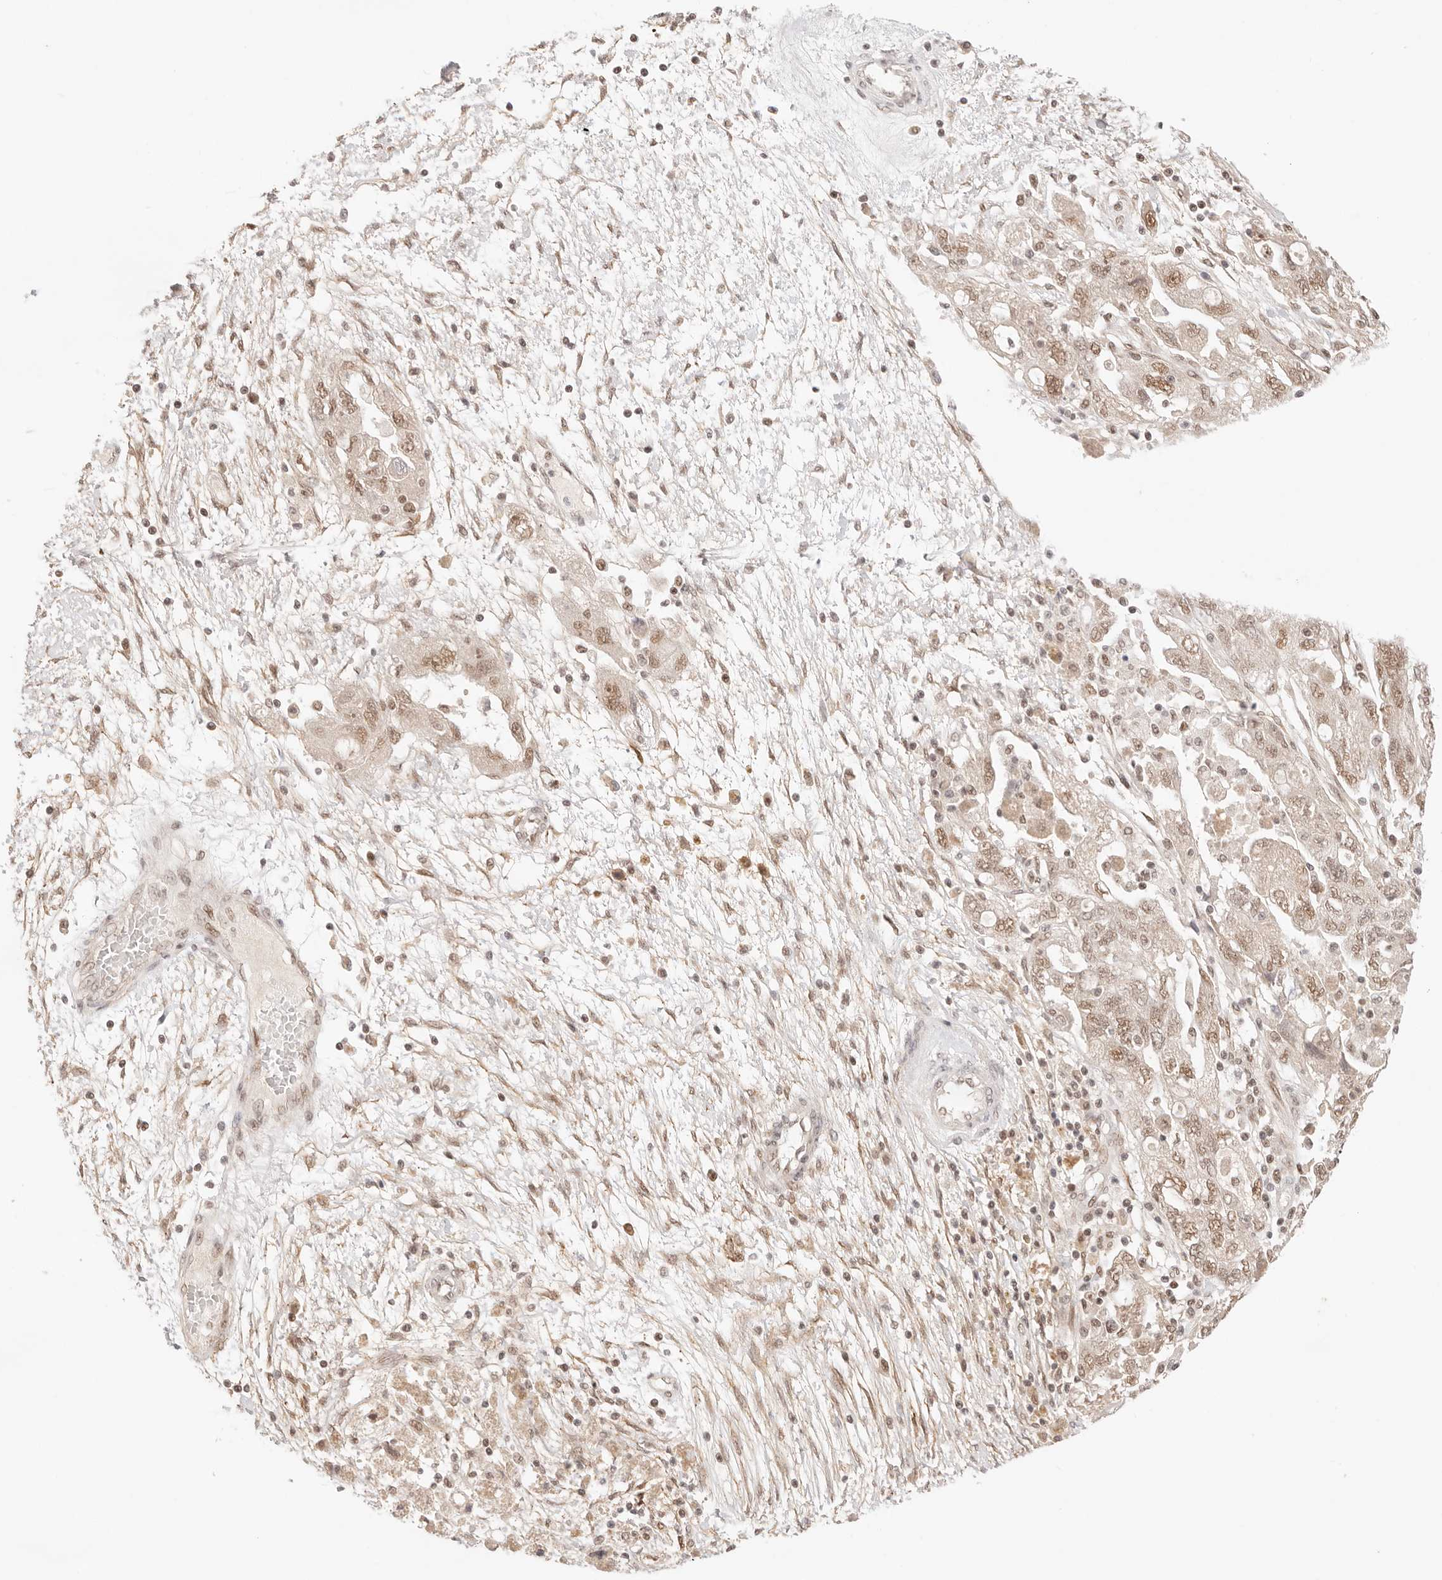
{"staining": {"intensity": "moderate", "quantity": ">75%", "location": "nuclear"}, "tissue": "ovarian cancer", "cell_type": "Tumor cells", "image_type": "cancer", "snomed": [{"axis": "morphology", "description": "Carcinoma, NOS"}, {"axis": "morphology", "description": "Cystadenocarcinoma, serous, NOS"}, {"axis": "topography", "description": "Ovary"}], "caption": "Ovarian cancer stained with a brown dye displays moderate nuclear positive staining in about >75% of tumor cells.", "gene": "GTF2E2", "patient": {"sex": "female", "age": 69}}